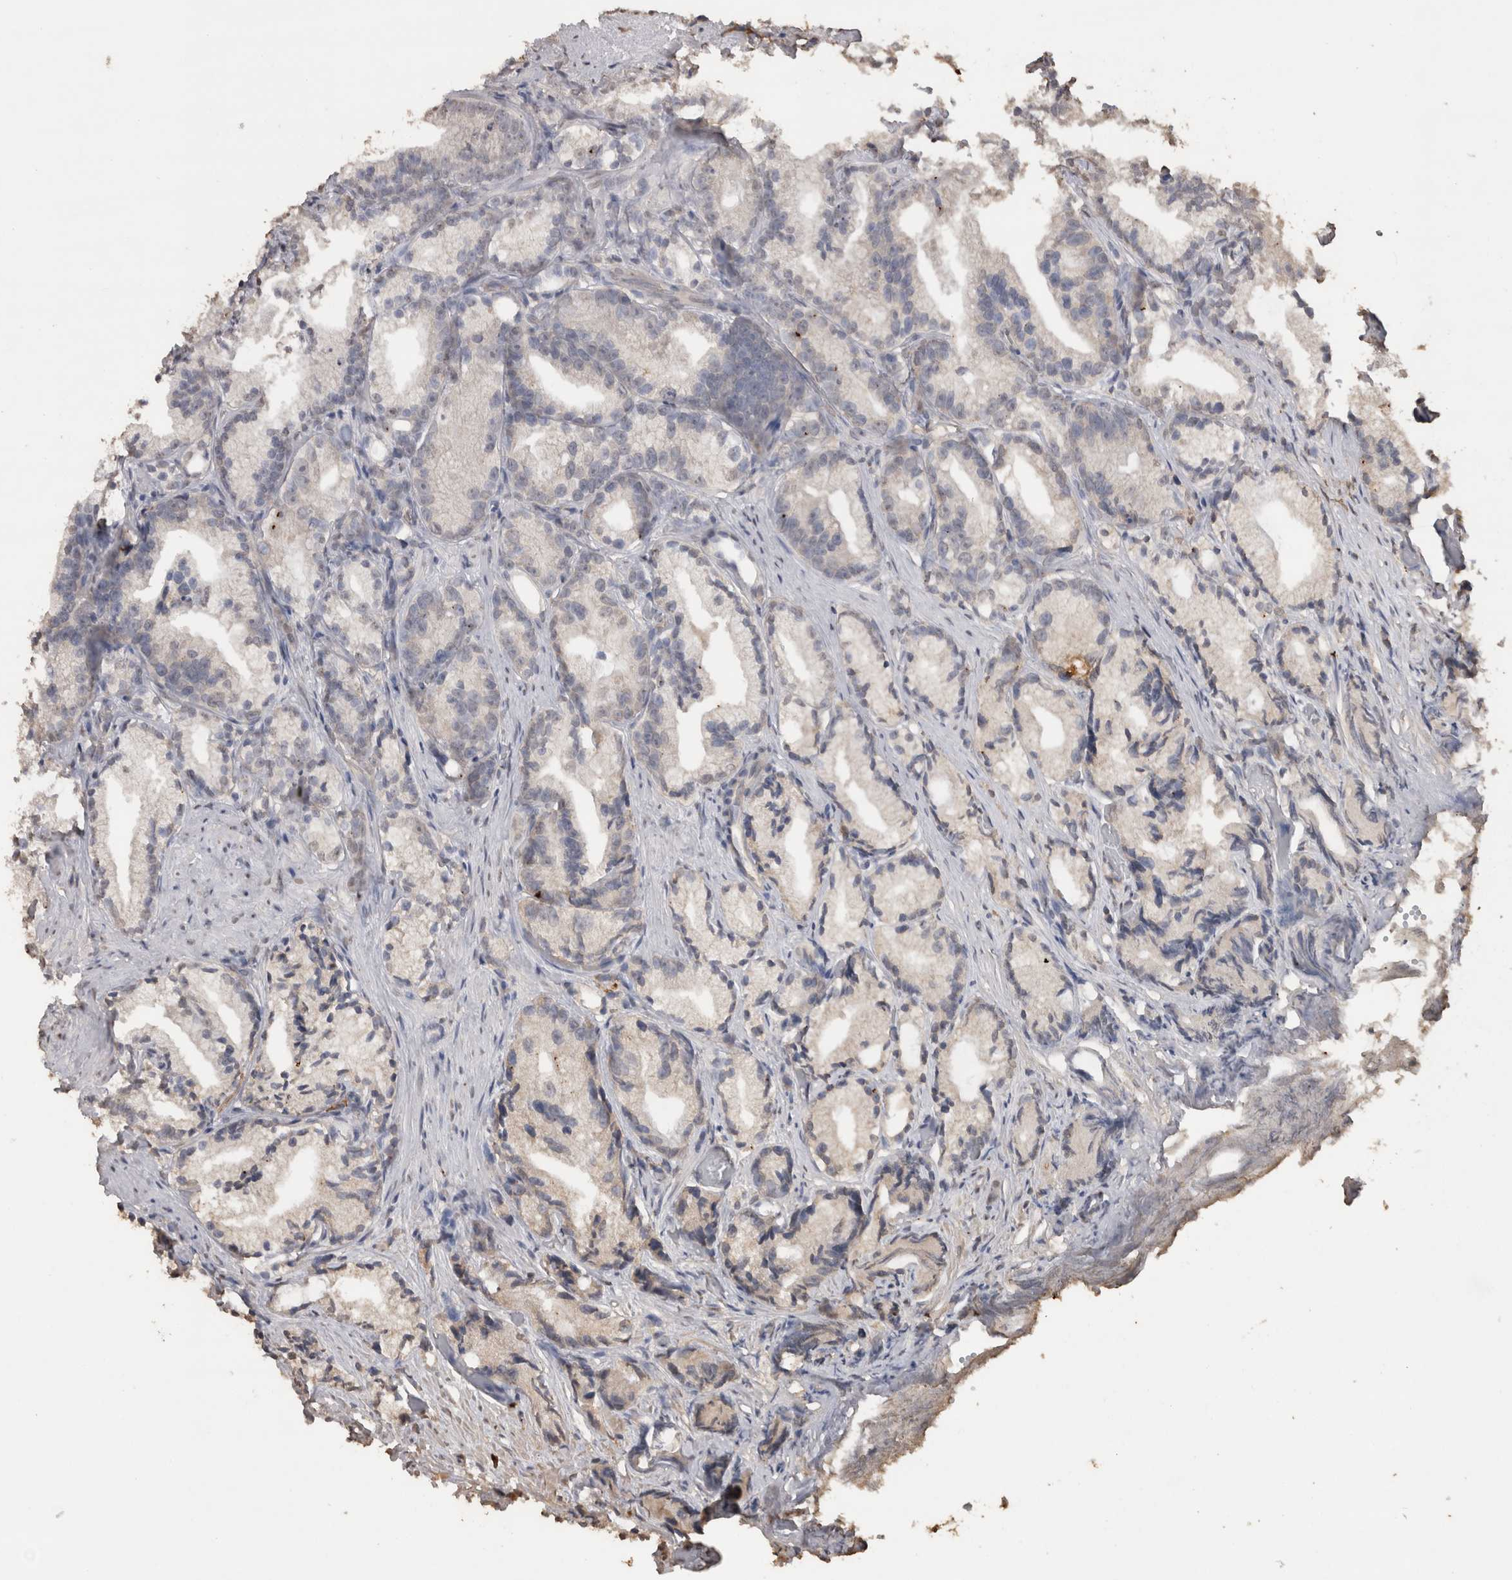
{"staining": {"intensity": "negative", "quantity": "none", "location": "none"}, "tissue": "prostate cancer", "cell_type": "Tumor cells", "image_type": "cancer", "snomed": [{"axis": "morphology", "description": "Adenocarcinoma, Low grade"}, {"axis": "topography", "description": "Prostate"}], "caption": "IHC image of neoplastic tissue: human prostate adenocarcinoma (low-grade) stained with DAB (3,3'-diaminobenzidine) shows no significant protein expression in tumor cells.", "gene": "CRELD2", "patient": {"sex": "male", "age": 89}}